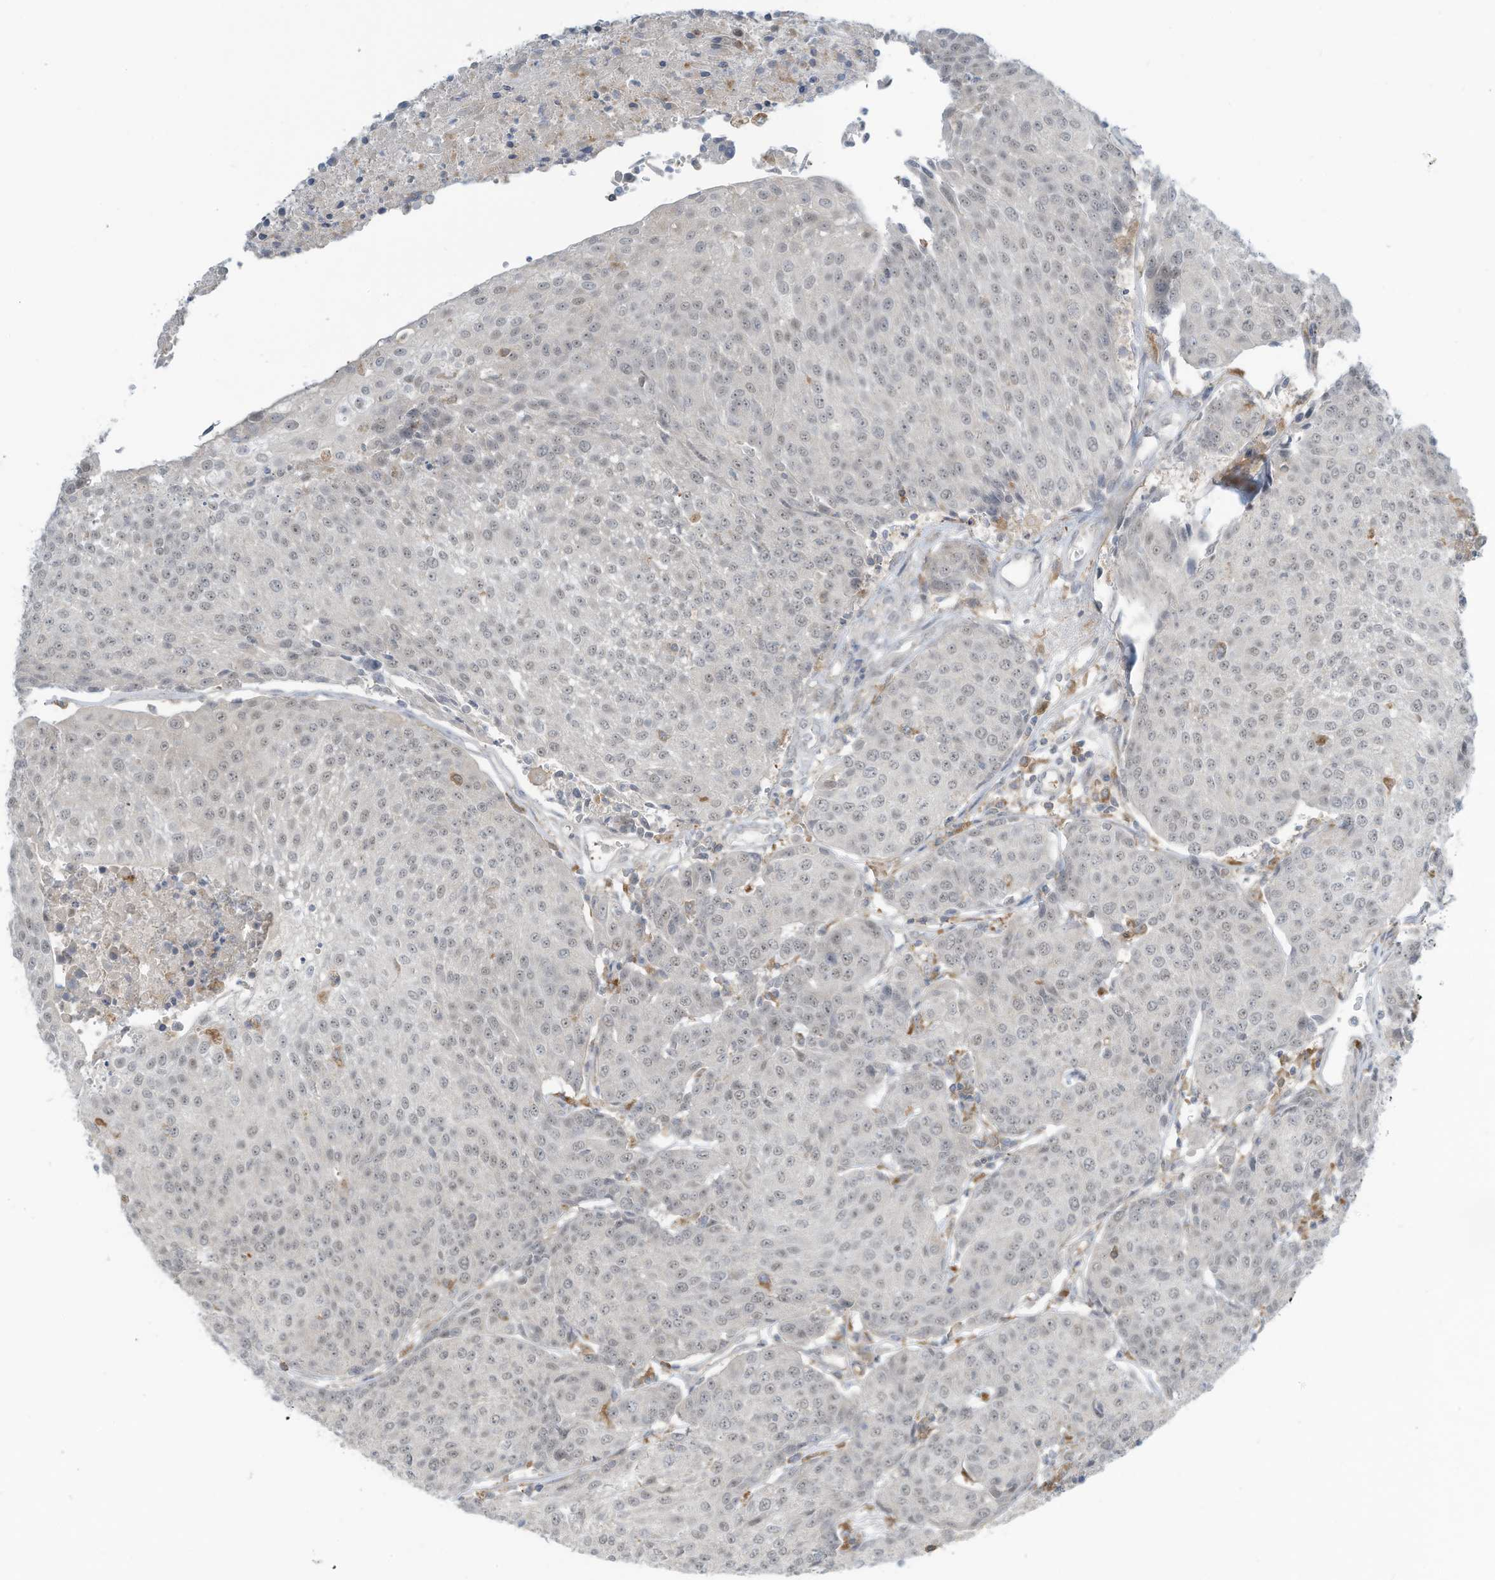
{"staining": {"intensity": "weak", "quantity": "25%-75%", "location": "nuclear"}, "tissue": "urothelial cancer", "cell_type": "Tumor cells", "image_type": "cancer", "snomed": [{"axis": "morphology", "description": "Urothelial carcinoma, High grade"}, {"axis": "topography", "description": "Urinary bladder"}], "caption": "Weak nuclear positivity is seen in approximately 25%-75% of tumor cells in high-grade urothelial carcinoma. The staining was performed using DAB (3,3'-diaminobenzidine) to visualize the protein expression in brown, while the nuclei were stained in blue with hematoxylin (Magnification: 20x).", "gene": "DZIP3", "patient": {"sex": "female", "age": 85}}